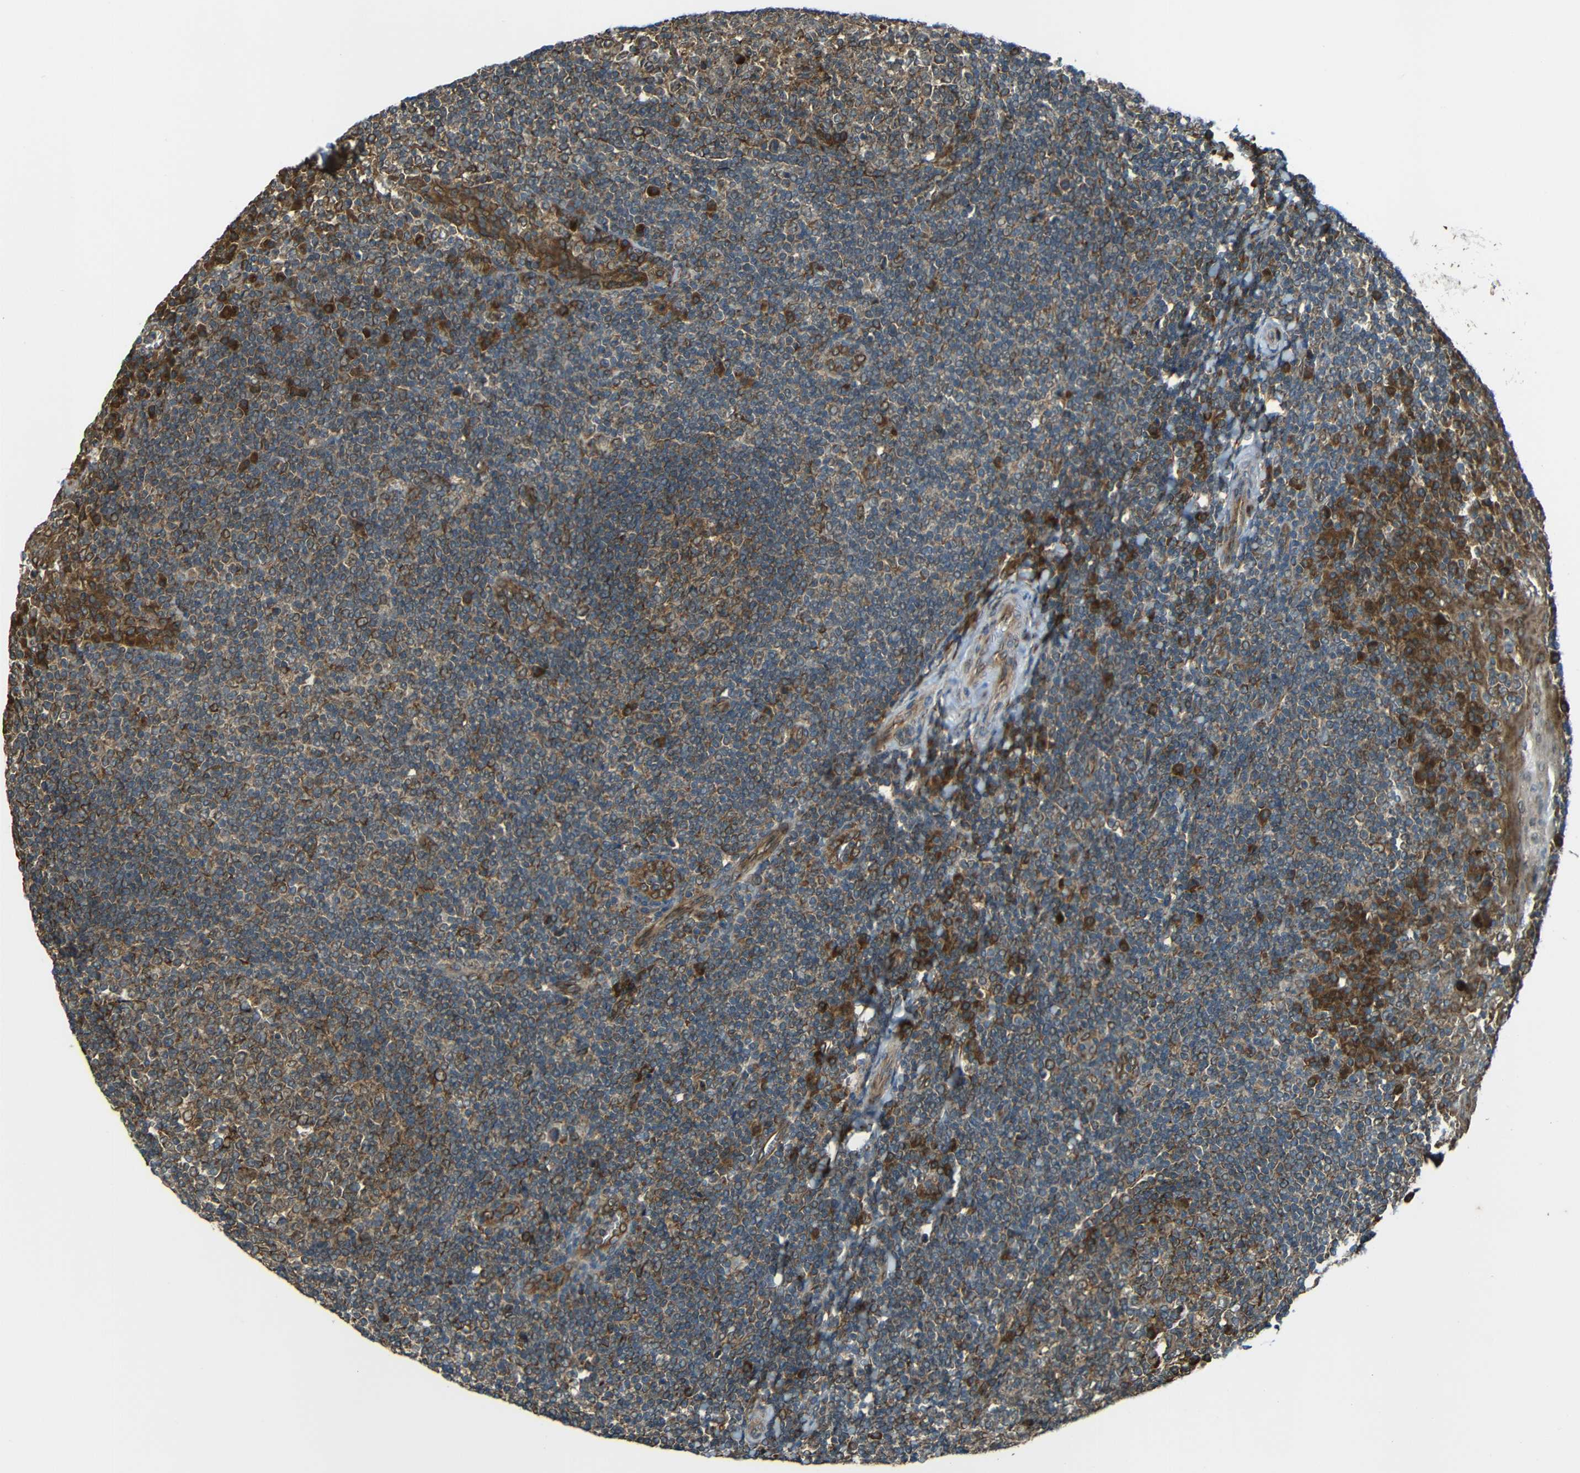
{"staining": {"intensity": "moderate", "quantity": ">75%", "location": "cytoplasmic/membranous"}, "tissue": "tonsil", "cell_type": "Germinal center cells", "image_type": "normal", "snomed": [{"axis": "morphology", "description": "Normal tissue, NOS"}, {"axis": "topography", "description": "Tonsil"}], "caption": "The immunohistochemical stain labels moderate cytoplasmic/membranous staining in germinal center cells of benign tonsil. (DAB (3,3'-diaminobenzidine) IHC, brown staining for protein, blue staining for nuclei).", "gene": "VAPB", "patient": {"sex": "male", "age": 31}}